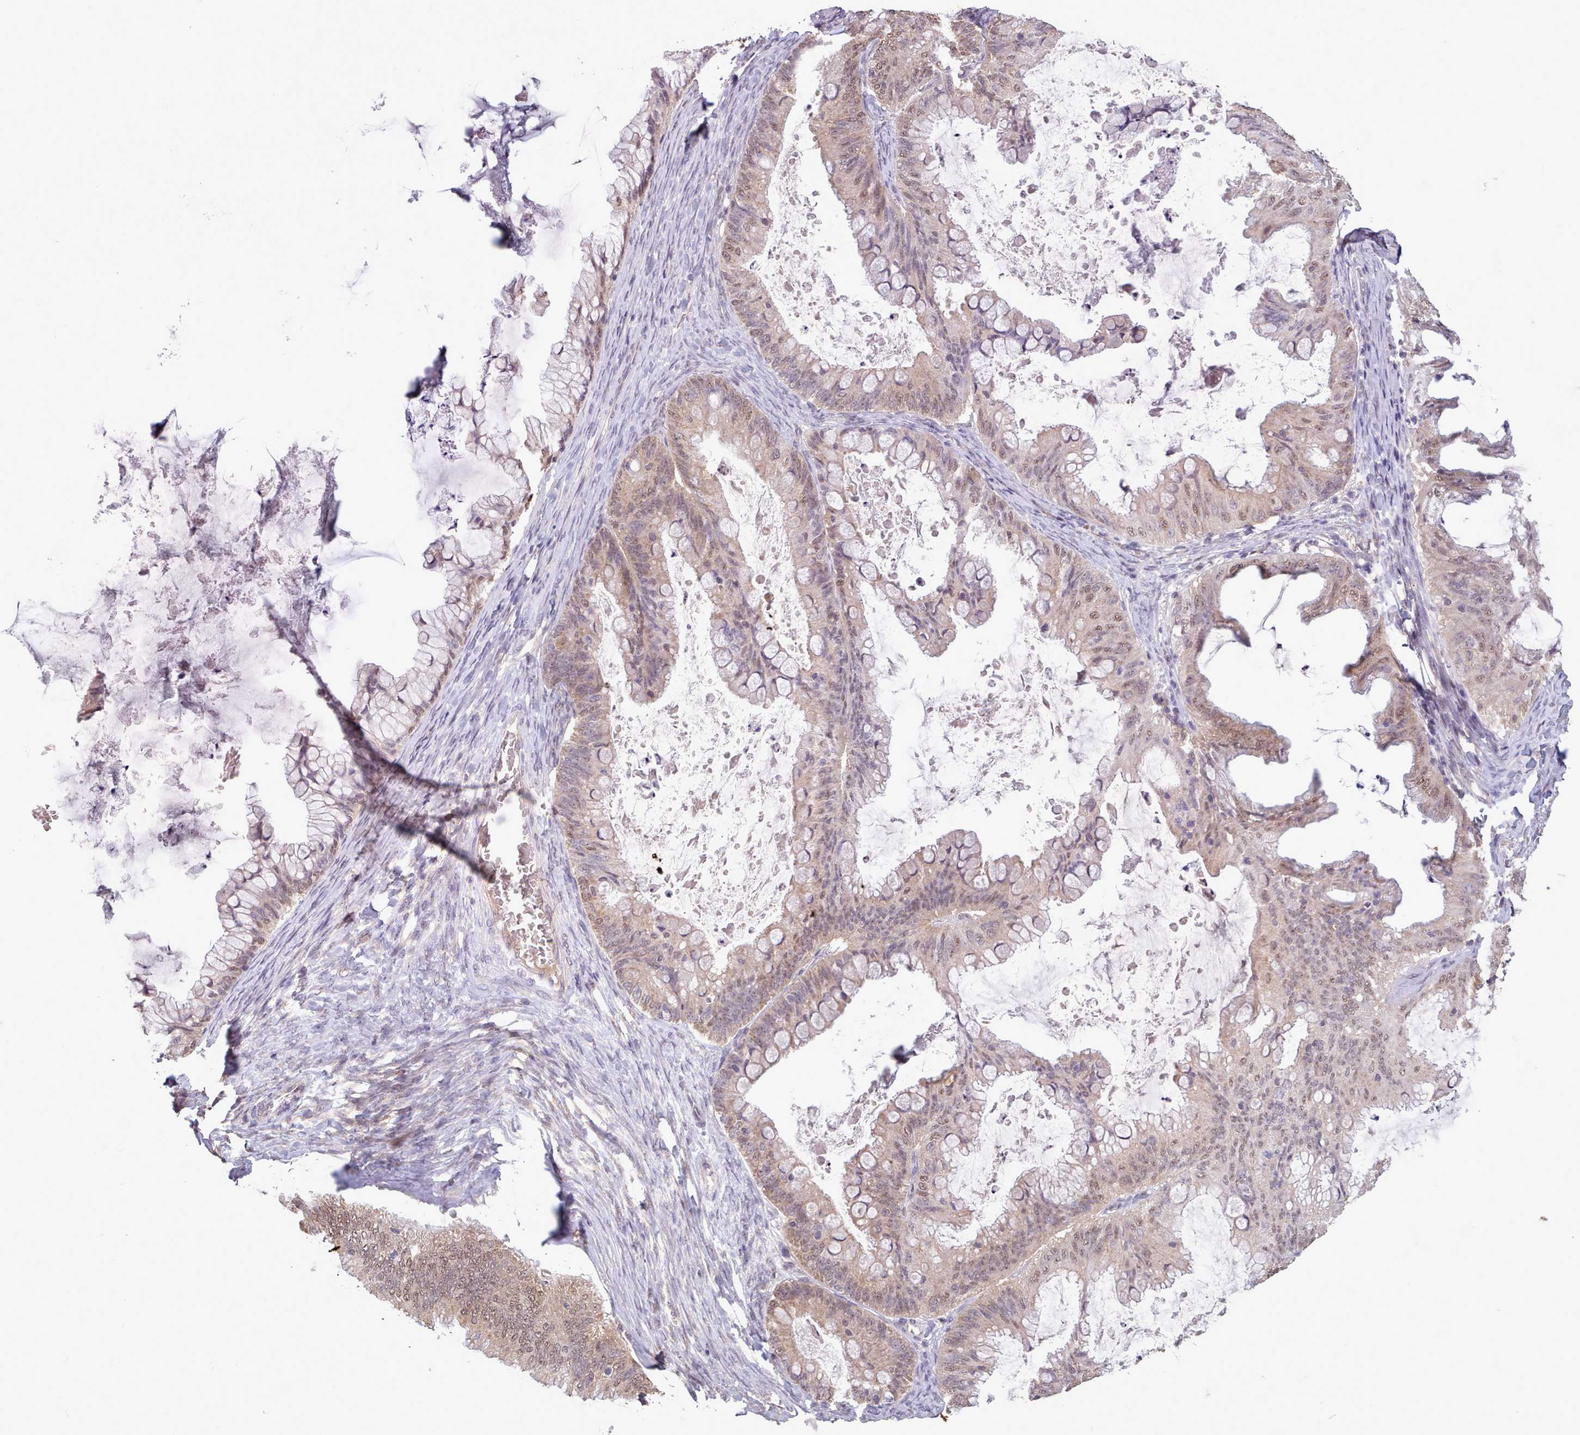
{"staining": {"intensity": "weak", "quantity": "25%-75%", "location": "cytoplasmic/membranous,nuclear"}, "tissue": "ovarian cancer", "cell_type": "Tumor cells", "image_type": "cancer", "snomed": [{"axis": "morphology", "description": "Cystadenocarcinoma, mucinous, NOS"}, {"axis": "topography", "description": "Ovary"}], "caption": "Protein staining of mucinous cystadenocarcinoma (ovarian) tissue reveals weak cytoplasmic/membranous and nuclear staining in about 25%-75% of tumor cells. (Stains: DAB (3,3'-diaminobenzidine) in brown, nuclei in blue, Microscopy: brightfield microscopy at high magnification).", "gene": "PIP4P1", "patient": {"sex": "female", "age": 35}}